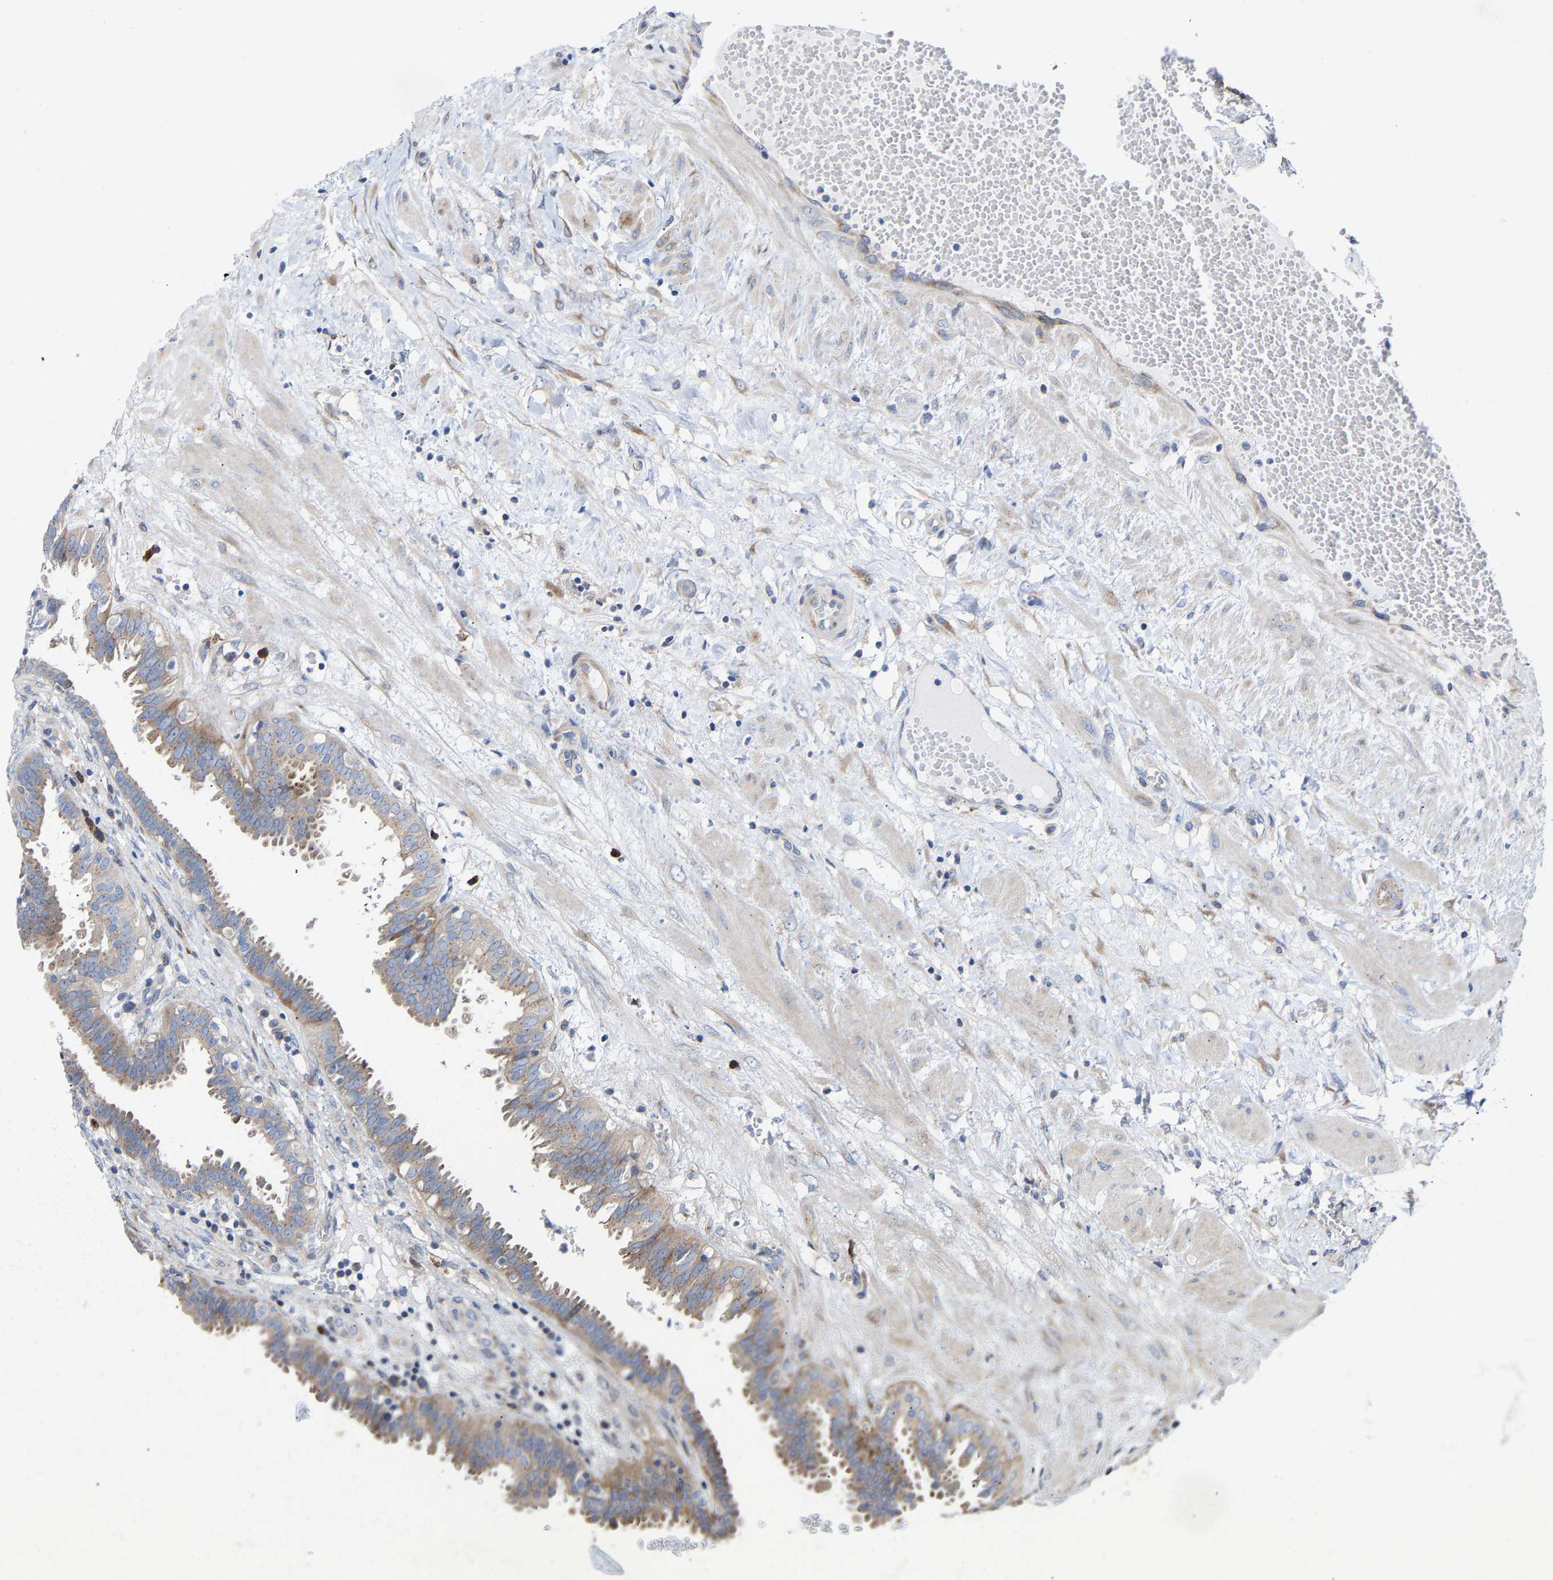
{"staining": {"intensity": "weak", "quantity": "<25%", "location": "cytoplasmic/membranous"}, "tissue": "seminal vesicle", "cell_type": "Glandular cells", "image_type": "normal", "snomed": [{"axis": "morphology", "description": "Normal tissue, NOS"}, {"axis": "morphology", "description": "Adenocarcinoma, High grade"}, {"axis": "topography", "description": "Prostate"}, {"axis": "topography", "description": "Seminal veicle"}], "caption": "Immunohistochemistry (IHC) photomicrograph of unremarkable seminal vesicle: seminal vesicle stained with DAB (3,3'-diaminobenzidine) shows no significant protein expression in glandular cells. The staining was performed using DAB (3,3'-diaminobenzidine) to visualize the protein expression in brown, while the nuclei were stained in blue with hematoxylin (Magnification: 20x).", "gene": "PPP1R15A", "patient": {"sex": "male", "age": 55}}